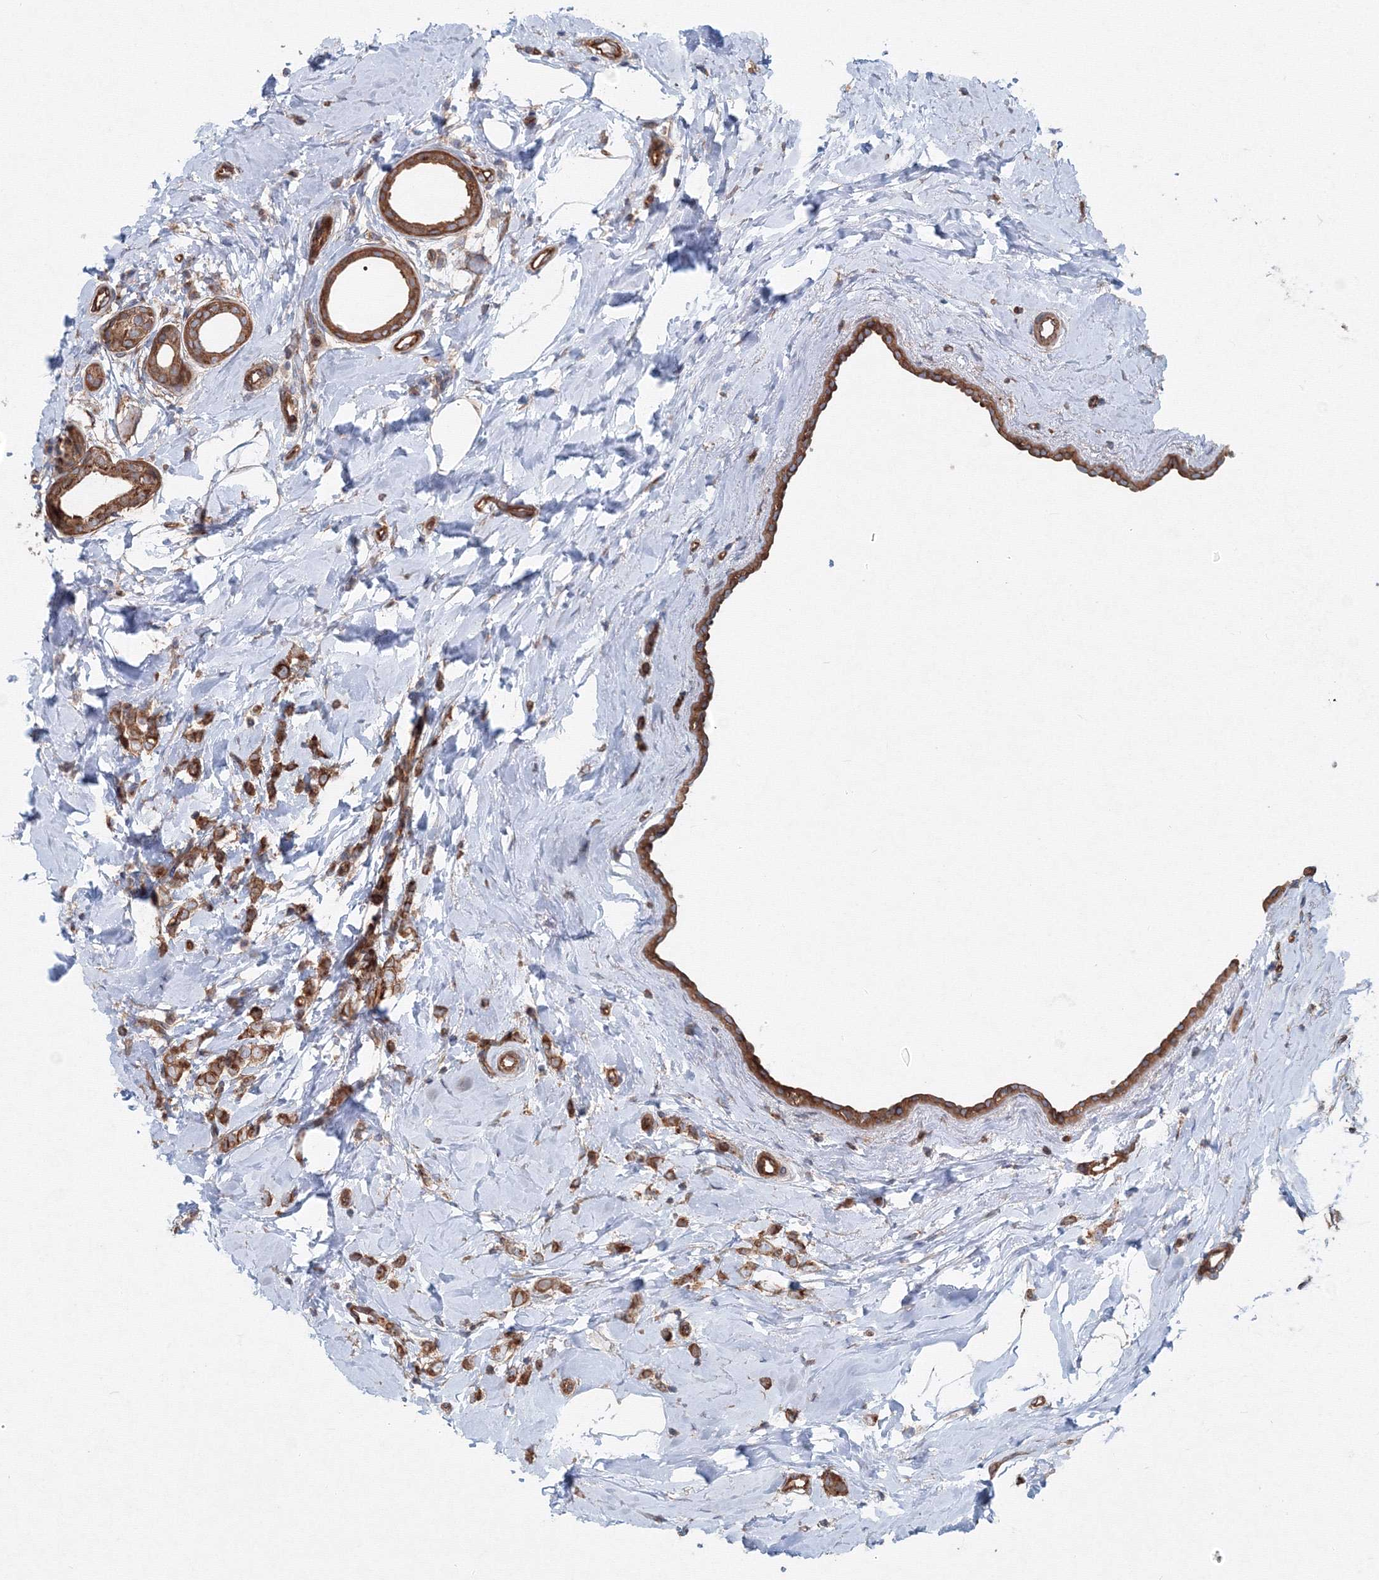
{"staining": {"intensity": "moderate", "quantity": ">75%", "location": "cytoplasmic/membranous"}, "tissue": "breast cancer", "cell_type": "Tumor cells", "image_type": "cancer", "snomed": [{"axis": "morphology", "description": "Lobular carcinoma"}, {"axis": "topography", "description": "Breast"}], "caption": "Approximately >75% of tumor cells in human breast cancer (lobular carcinoma) show moderate cytoplasmic/membranous protein expression as visualized by brown immunohistochemical staining.", "gene": "EXOC1", "patient": {"sex": "female", "age": 47}}